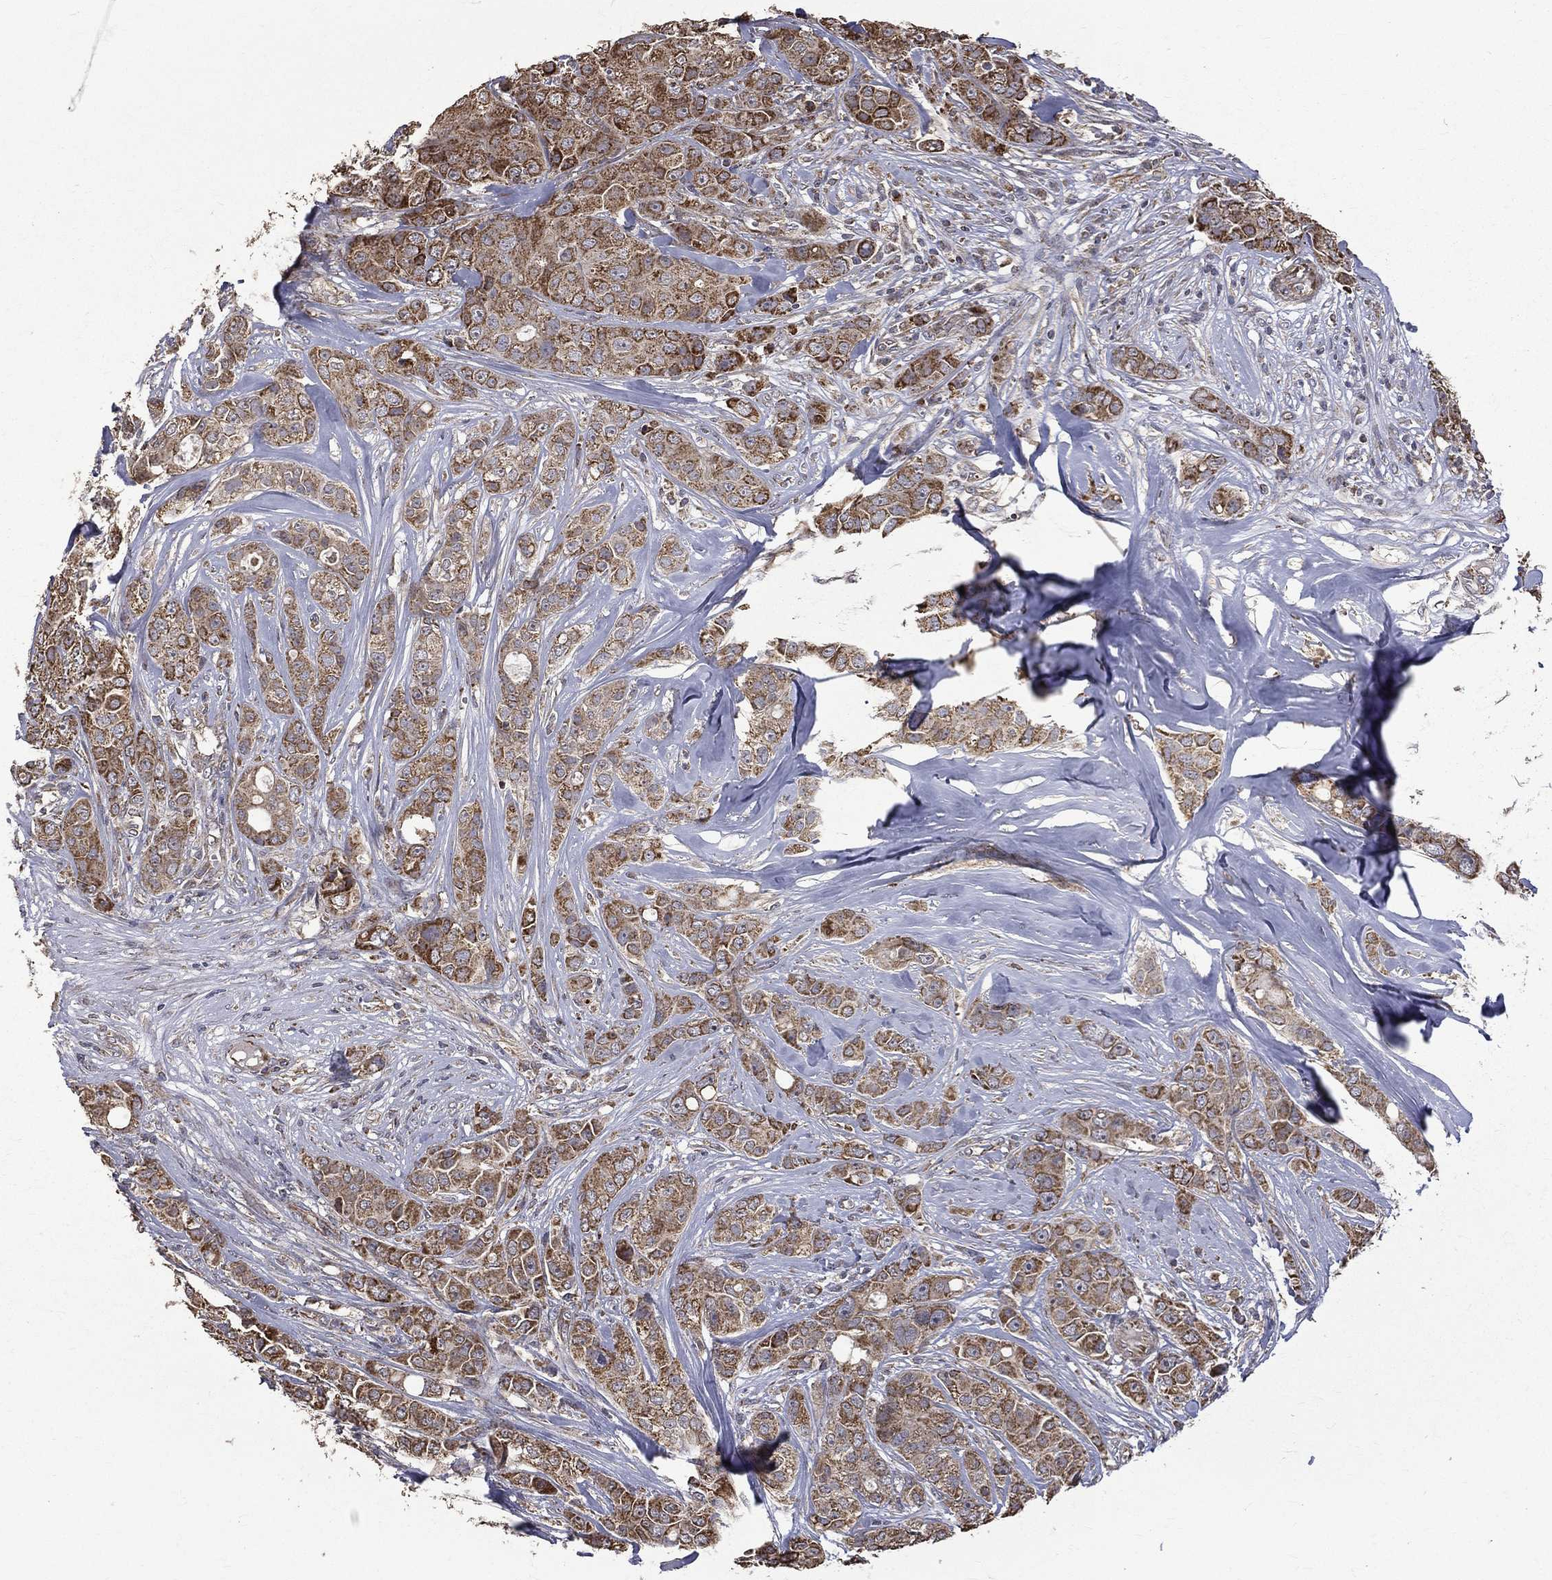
{"staining": {"intensity": "moderate", "quantity": ">75%", "location": "cytoplasmic/membranous"}, "tissue": "breast cancer", "cell_type": "Tumor cells", "image_type": "cancer", "snomed": [{"axis": "morphology", "description": "Duct carcinoma"}, {"axis": "topography", "description": "Breast"}], "caption": "This is a histology image of immunohistochemistry staining of intraductal carcinoma (breast), which shows moderate positivity in the cytoplasmic/membranous of tumor cells.", "gene": "RPGR", "patient": {"sex": "female", "age": 43}}